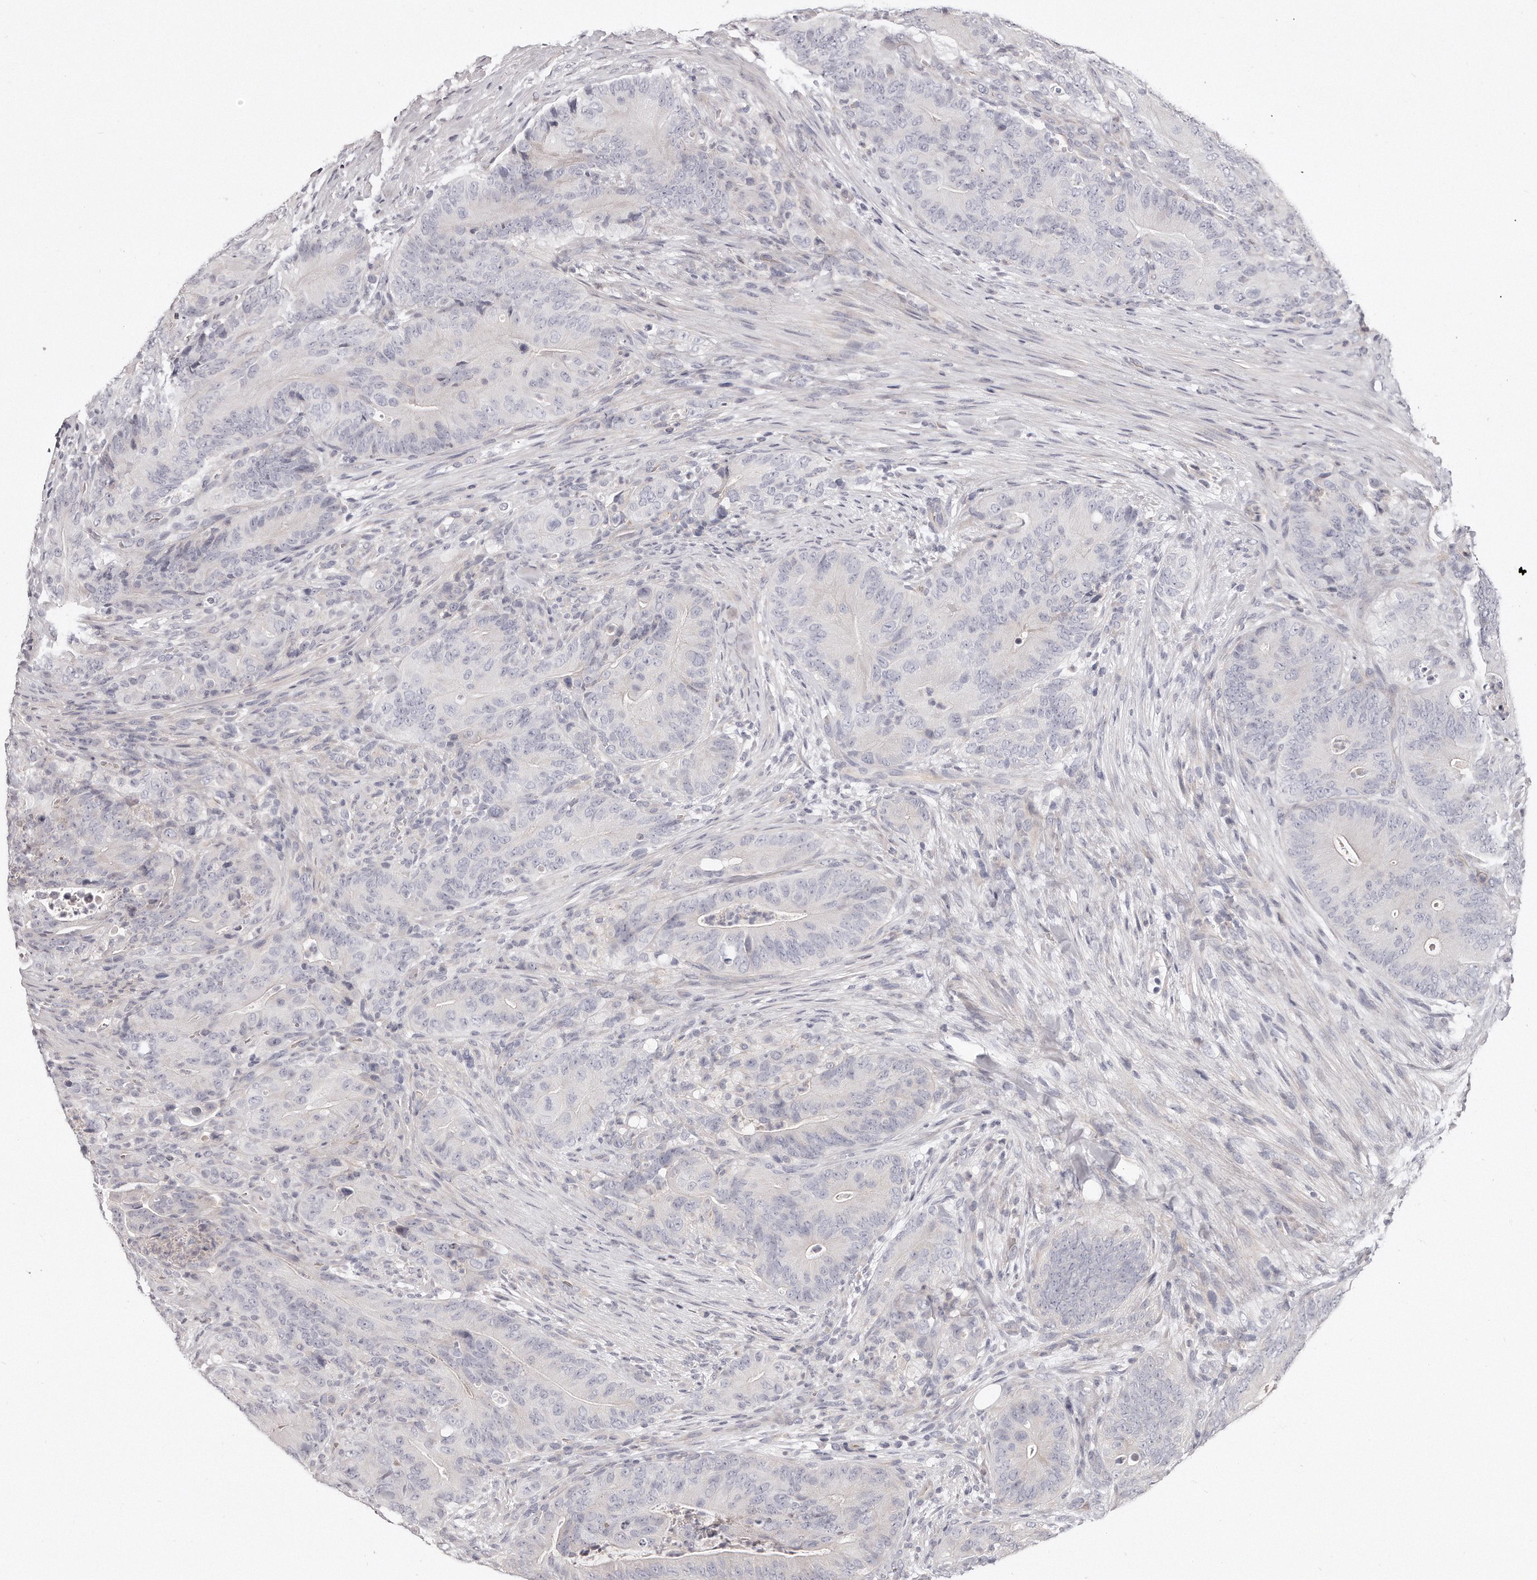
{"staining": {"intensity": "negative", "quantity": "none", "location": "none"}, "tissue": "colorectal cancer", "cell_type": "Tumor cells", "image_type": "cancer", "snomed": [{"axis": "morphology", "description": "Normal tissue, NOS"}, {"axis": "topography", "description": "Colon"}], "caption": "Tumor cells show no significant protein staining in colorectal cancer.", "gene": "TTLL4", "patient": {"sex": "female", "age": 82}}